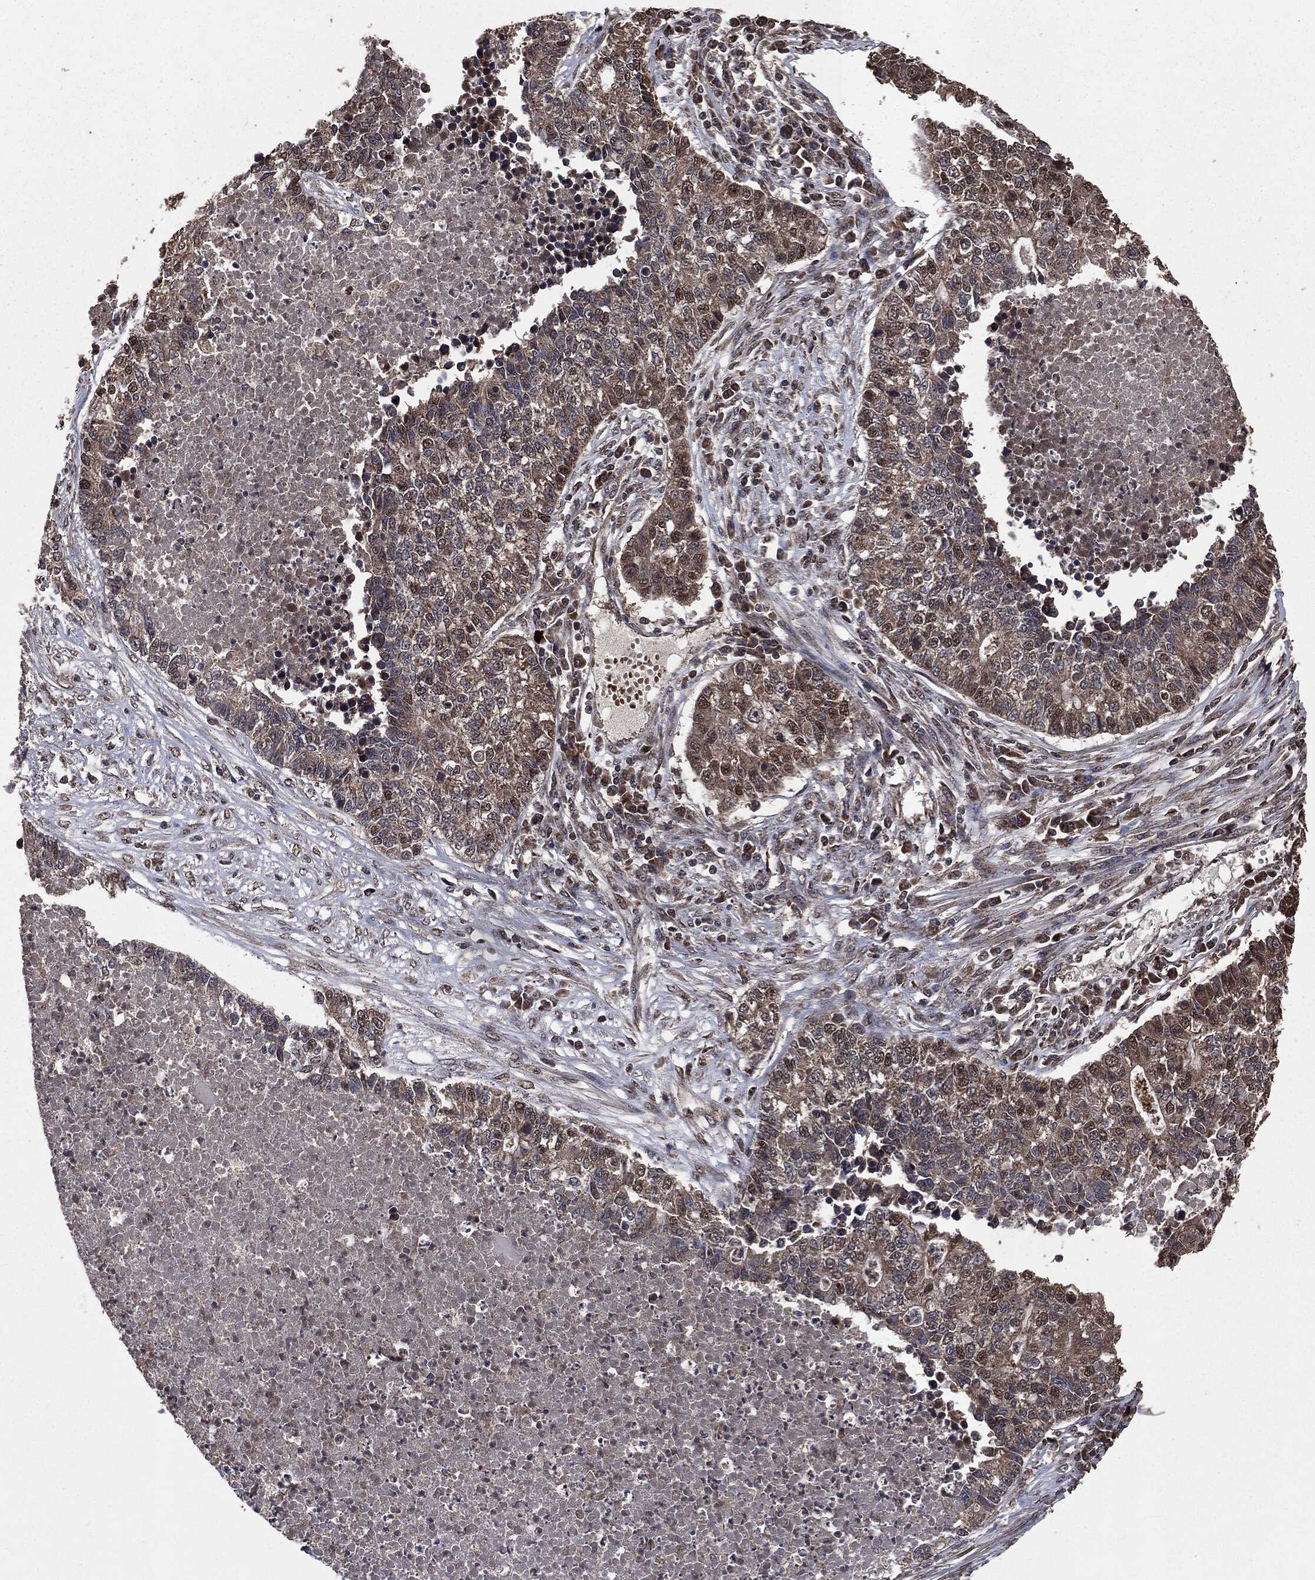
{"staining": {"intensity": "moderate", "quantity": "<25%", "location": "nuclear"}, "tissue": "lung cancer", "cell_type": "Tumor cells", "image_type": "cancer", "snomed": [{"axis": "morphology", "description": "Adenocarcinoma, NOS"}, {"axis": "topography", "description": "Lung"}], "caption": "Approximately <25% of tumor cells in human lung adenocarcinoma show moderate nuclear protein expression as visualized by brown immunohistochemical staining.", "gene": "PPP6R2", "patient": {"sex": "male", "age": 57}}